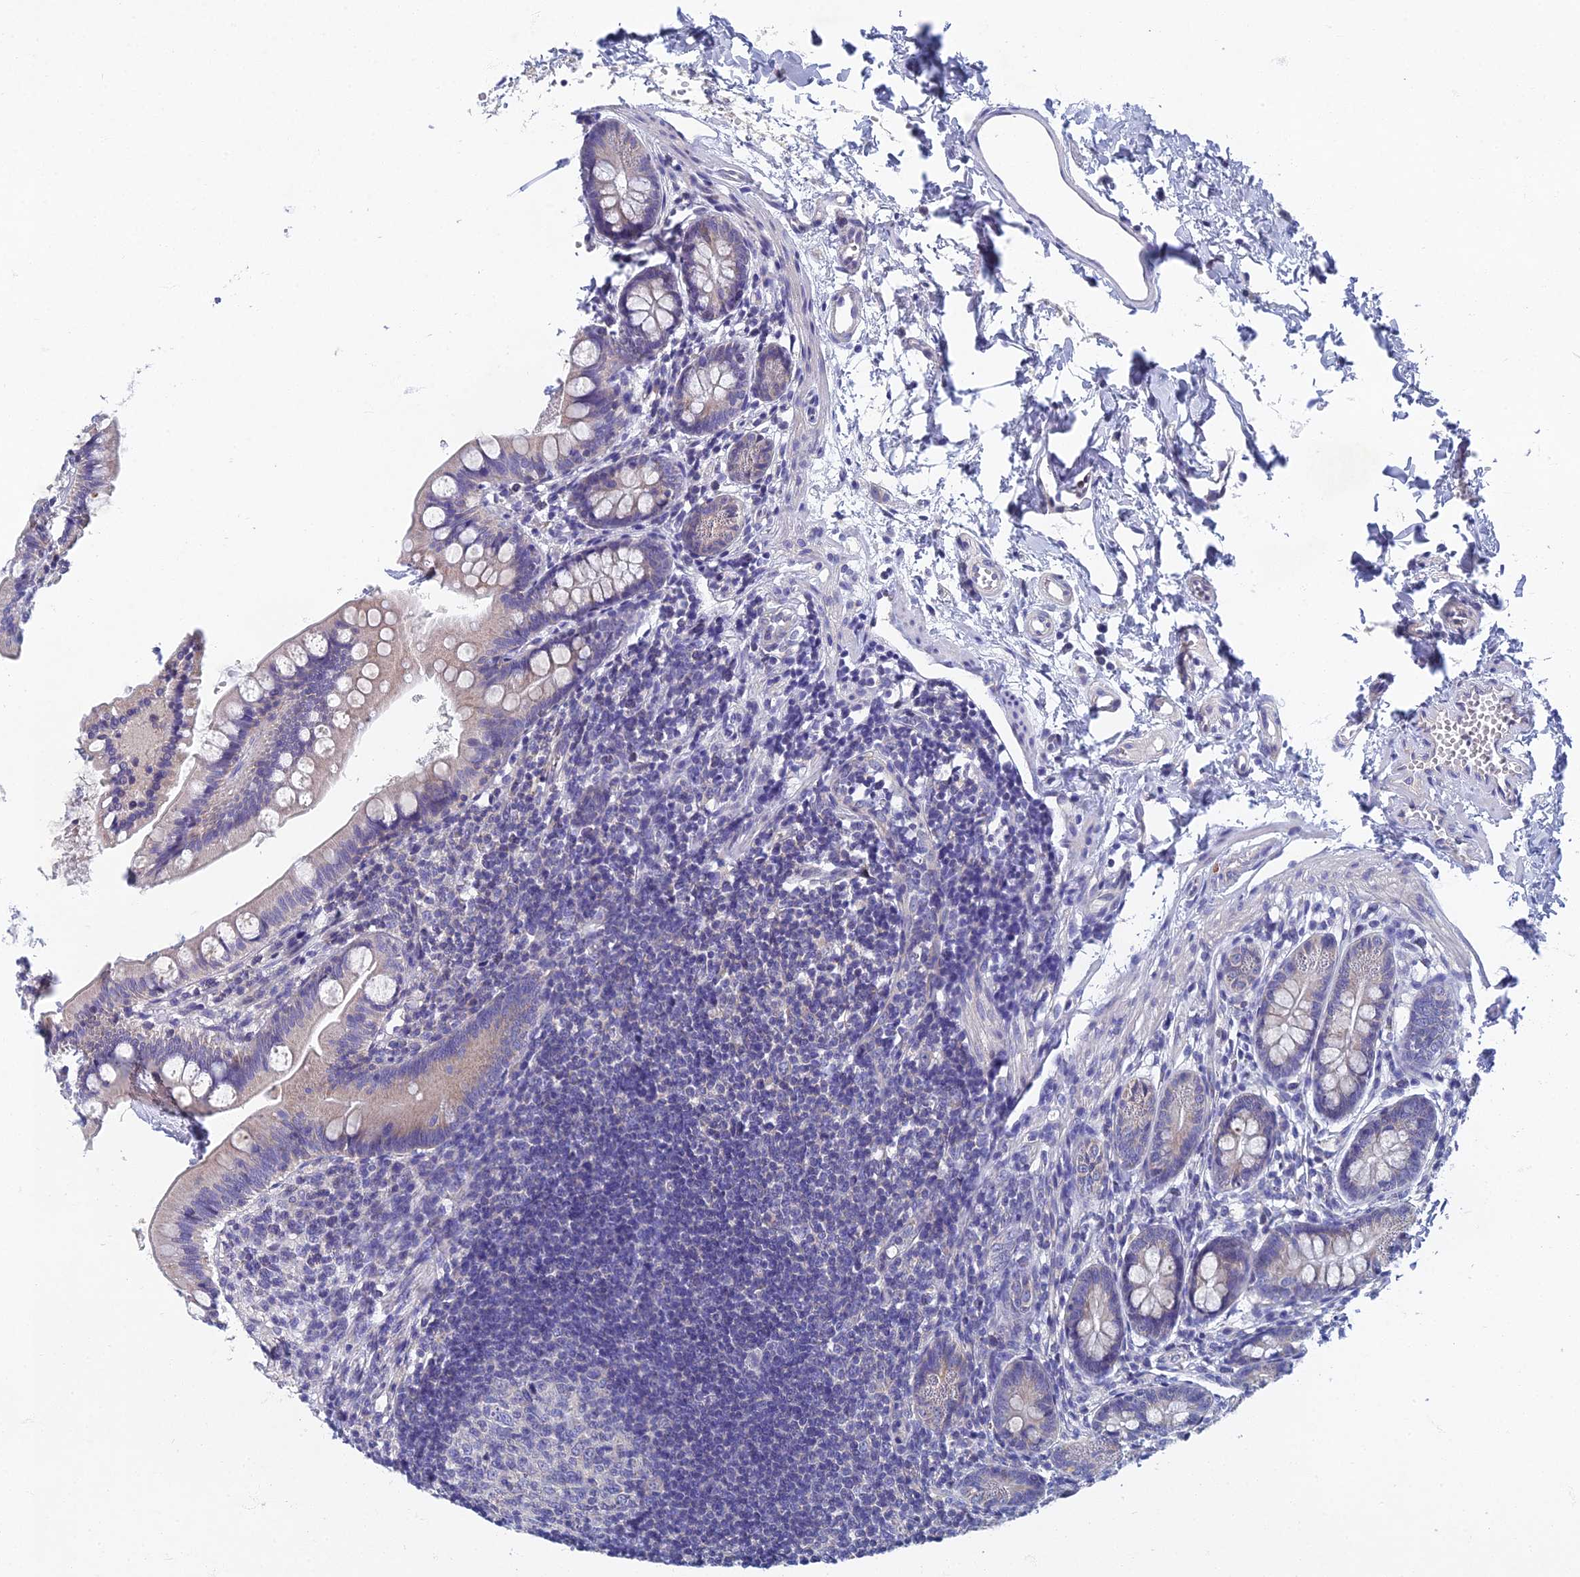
{"staining": {"intensity": "weak", "quantity": "25%-75%", "location": "cytoplasmic/membranous"}, "tissue": "small intestine", "cell_type": "Glandular cells", "image_type": "normal", "snomed": [{"axis": "morphology", "description": "Normal tissue, NOS"}, {"axis": "topography", "description": "Small intestine"}], "caption": "Immunohistochemical staining of benign small intestine displays weak cytoplasmic/membranous protein positivity in approximately 25%-75% of glandular cells.", "gene": "SPIN4", "patient": {"sex": "male", "age": 7}}